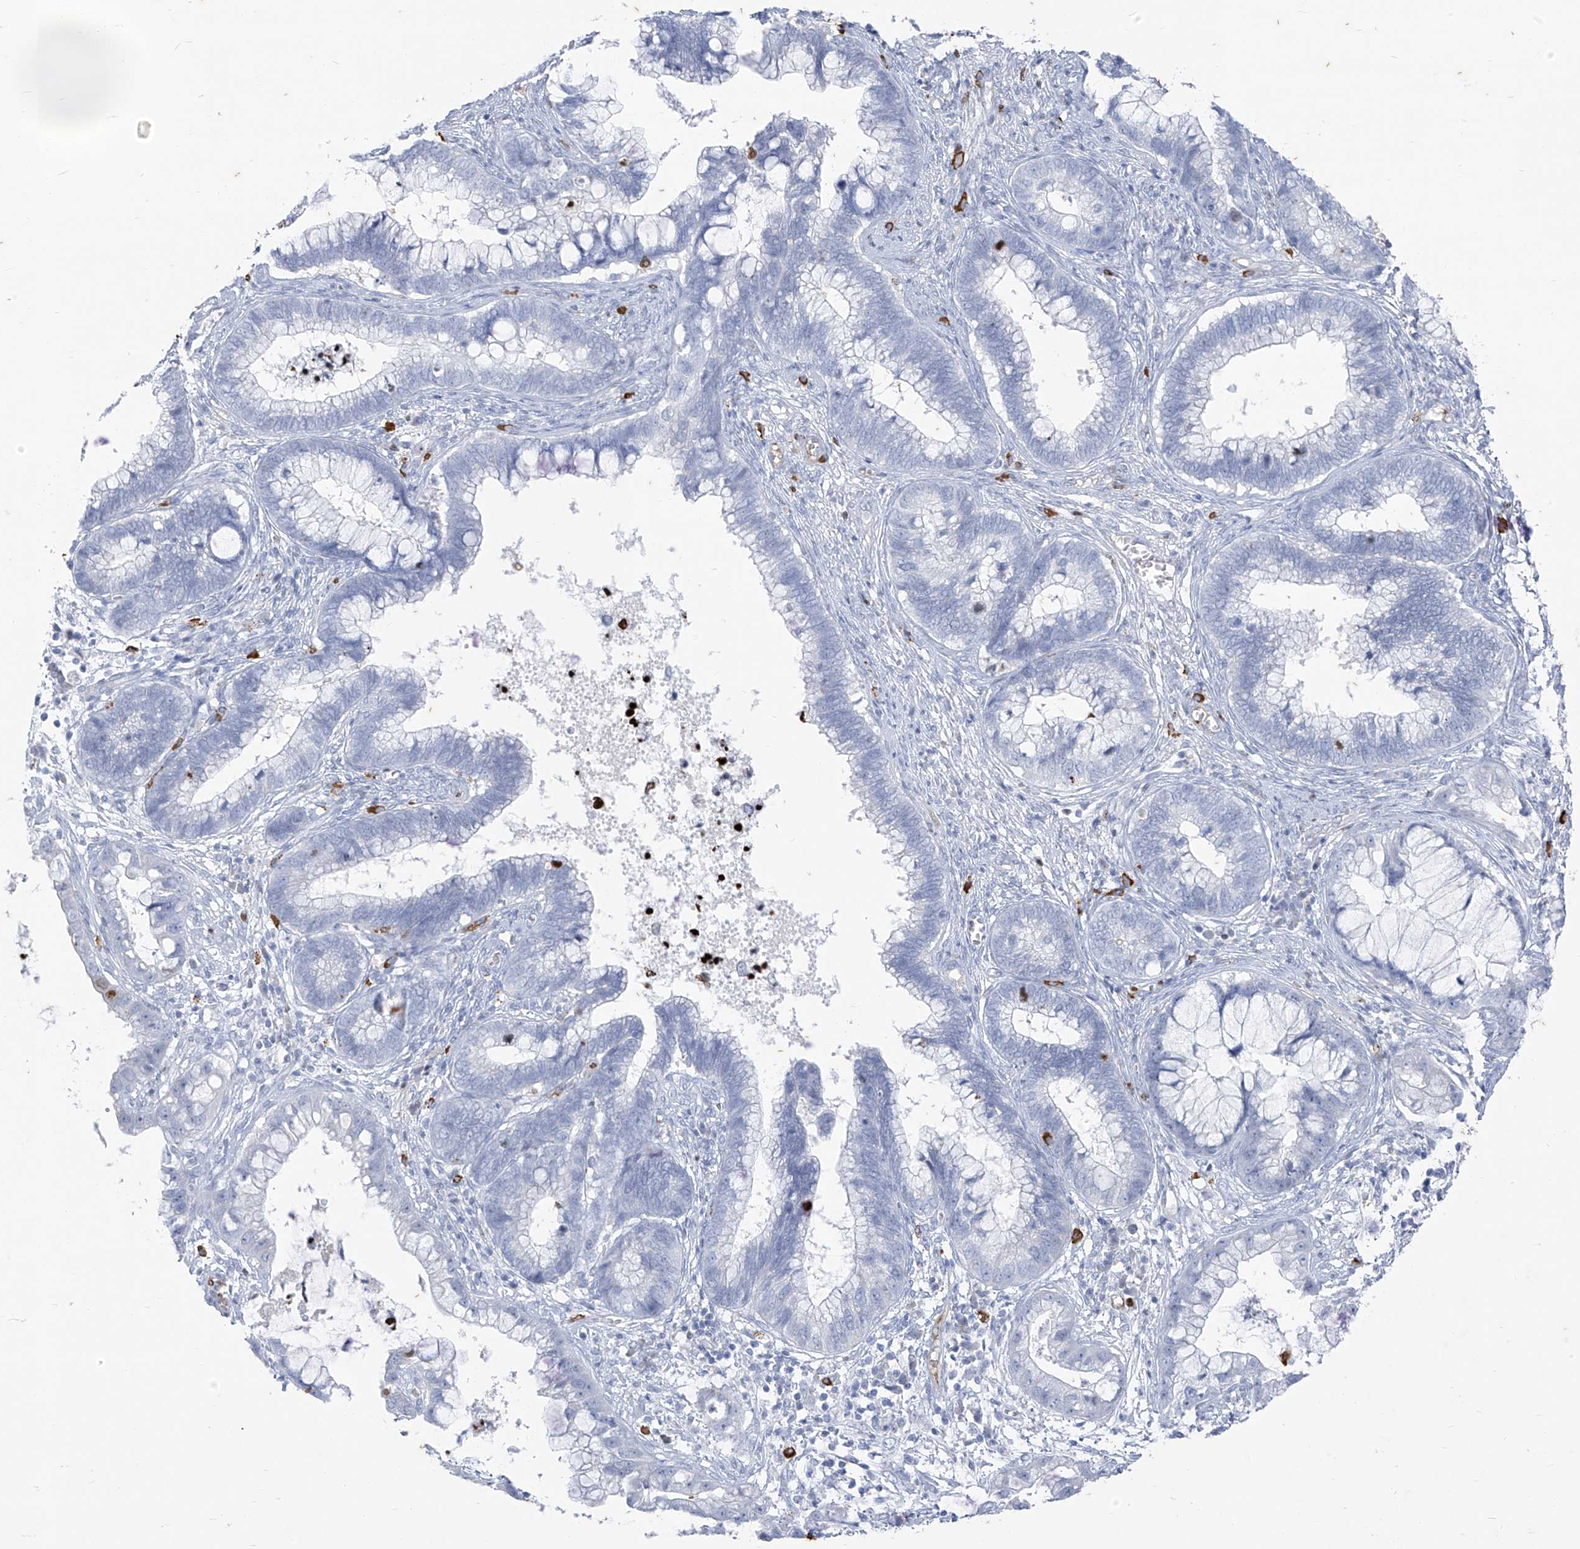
{"staining": {"intensity": "negative", "quantity": "none", "location": "none"}, "tissue": "cervical cancer", "cell_type": "Tumor cells", "image_type": "cancer", "snomed": [{"axis": "morphology", "description": "Adenocarcinoma, NOS"}, {"axis": "topography", "description": "Cervix"}], "caption": "High magnification brightfield microscopy of cervical cancer (adenocarcinoma) stained with DAB (brown) and counterstained with hematoxylin (blue): tumor cells show no significant positivity.", "gene": "CX3CR1", "patient": {"sex": "female", "age": 44}}